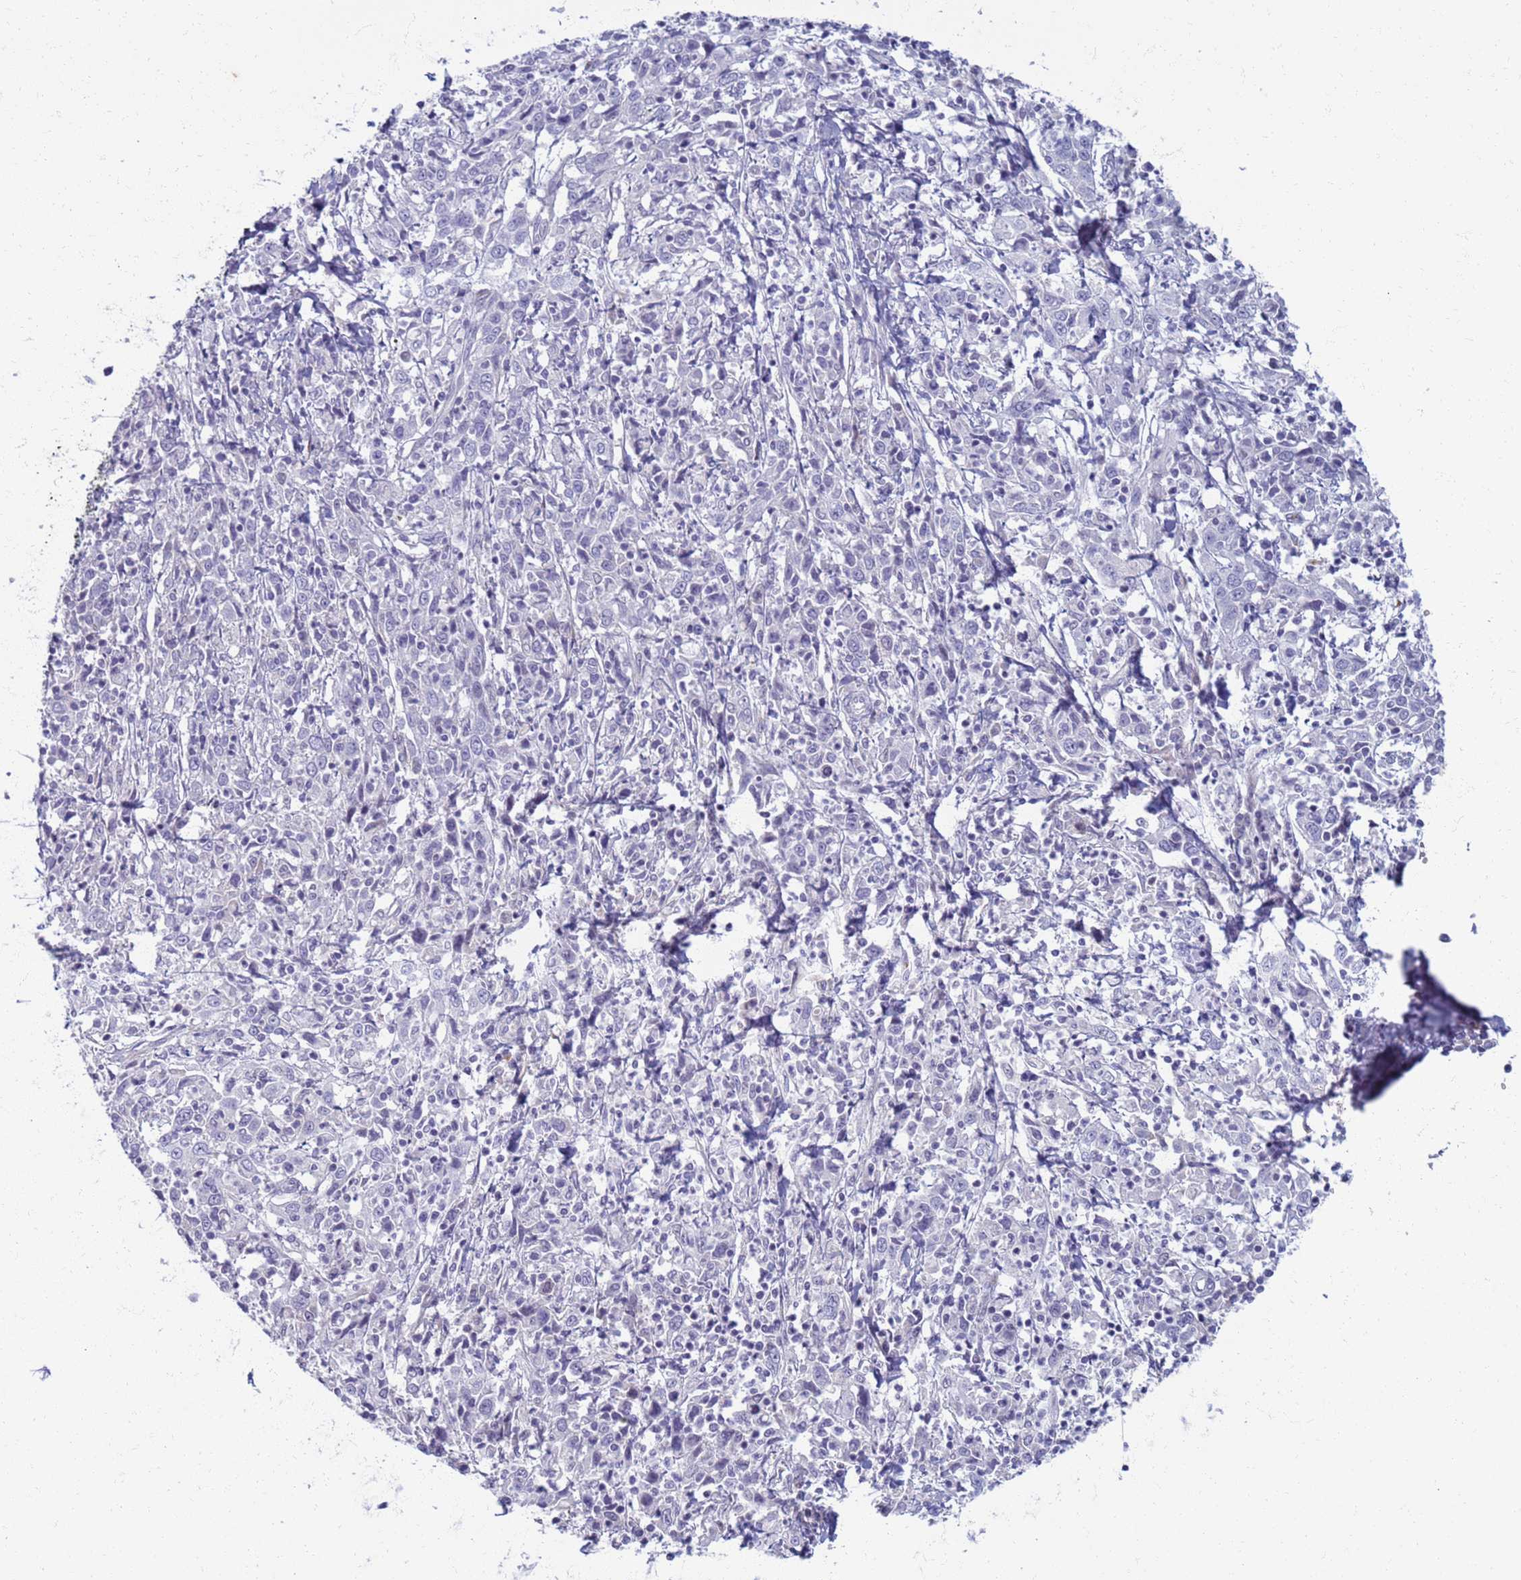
{"staining": {"intensity": "negative", "quantity": "none", "location": "none"}, "tissue": "cervical cancer", "cell_type": "Tumor cells", "image_type": "cancer", "snomed": [{"axis": "morphology", "description": "Squamous cell carcinoma, NOS"}, {"axis": "topography", "description": "Cervix"}], "caption": "Micrograph shows no significant protein expression in tumor cells of cervical cancer.", "gene": "CLCA2", "patient": {"sex": "female", "age": 46}}